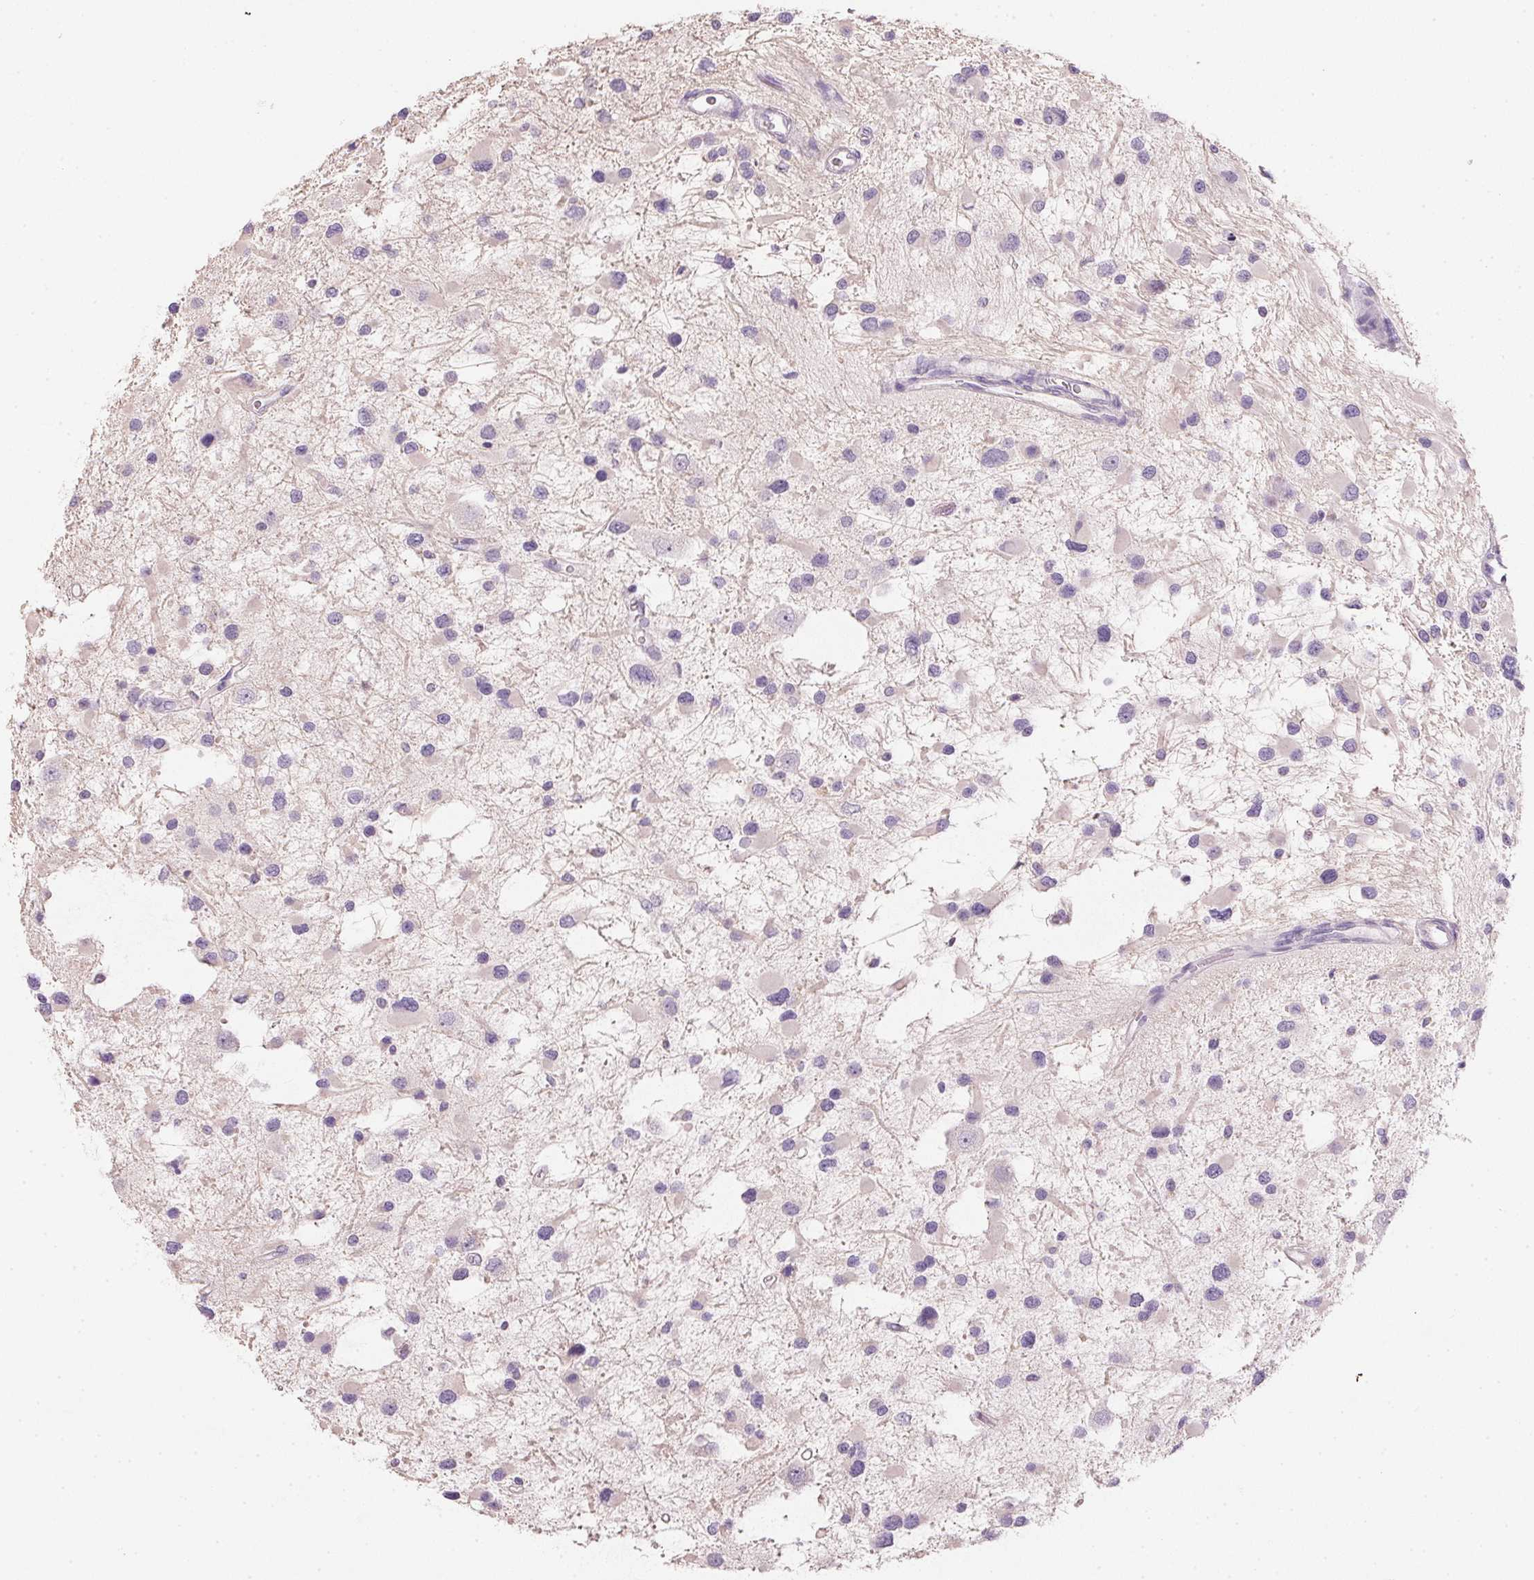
{"staining": {"intensity": "negative", "quantity": "none", "location": "none"}, "tissue": "glioma", "cell_type": "Tumor cells", "image_type": "cancer", "snomed": [{"axis": "morphology", "description": "Glioma, malignant, Low grade"}, {"axis": "topography", "description": "Brain"}], "caption": "A high-resolution histopathology image shows IHC staining of malignant glioma (low-grade), which exhibits no significant staining in tumor cells.", "gene": "HSD17B1", "patient": {"sex": "female", "age": 32}}